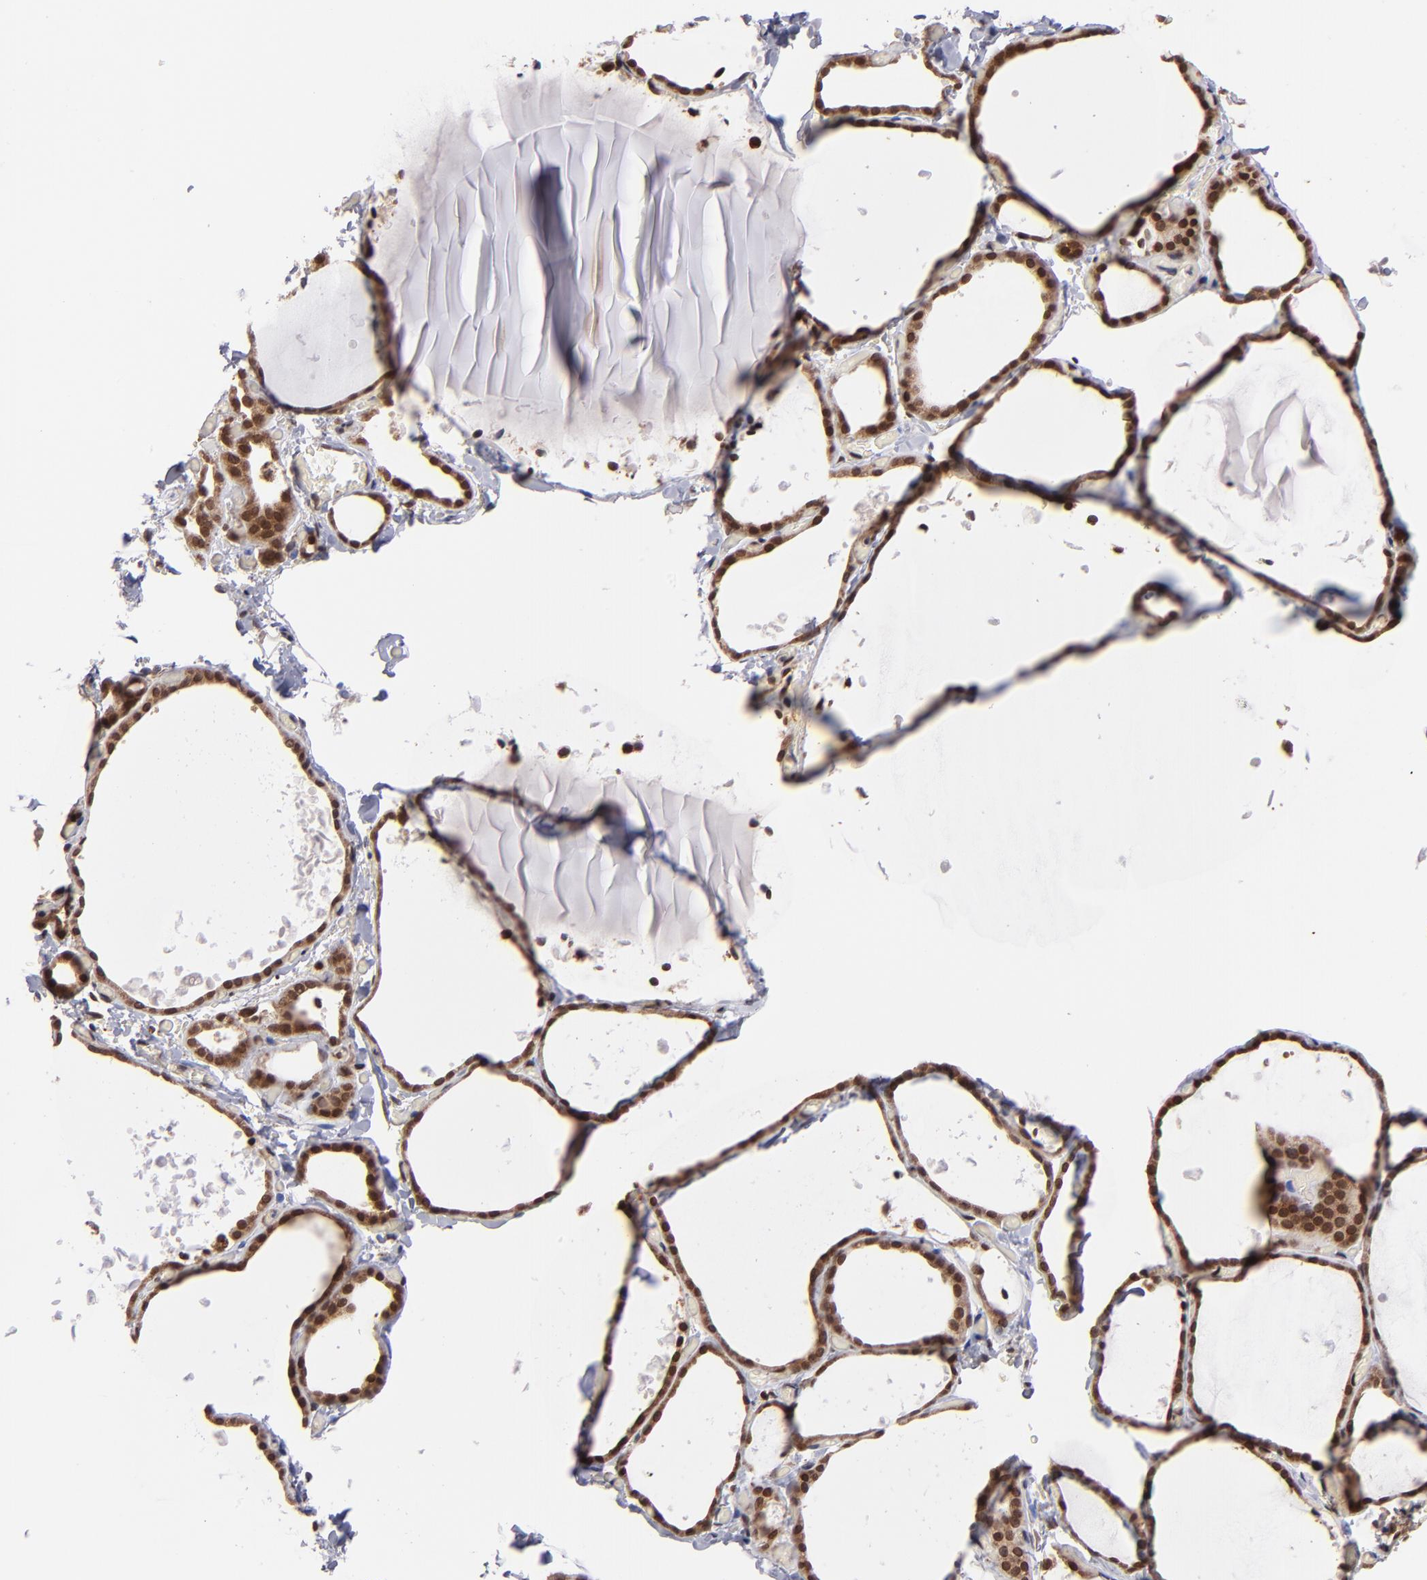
{"staining": {"intensity": "moderate", "quantity": ">75%", "location": "cytoplasmic/membranous,nuclear"}, "tissue": "thyroid gland", "cell_type": "Glandular cells", "image_type": "normal", "snomed": [{"axis": "morphology", "description": "Normal tissue, NOS"}, {"axis": "topography", "description": "Thyroid gland"}], "caption": "High-power microscopy captured an immunohistochemistry (IHC) image of benign thyroid gland, revealing moderate cytoplasmic/membranous,nuclear positivity in approximately >75% of glandular cells.", "gene": "TOP1MT", "patient": {"sex": "female", "age": 22}}